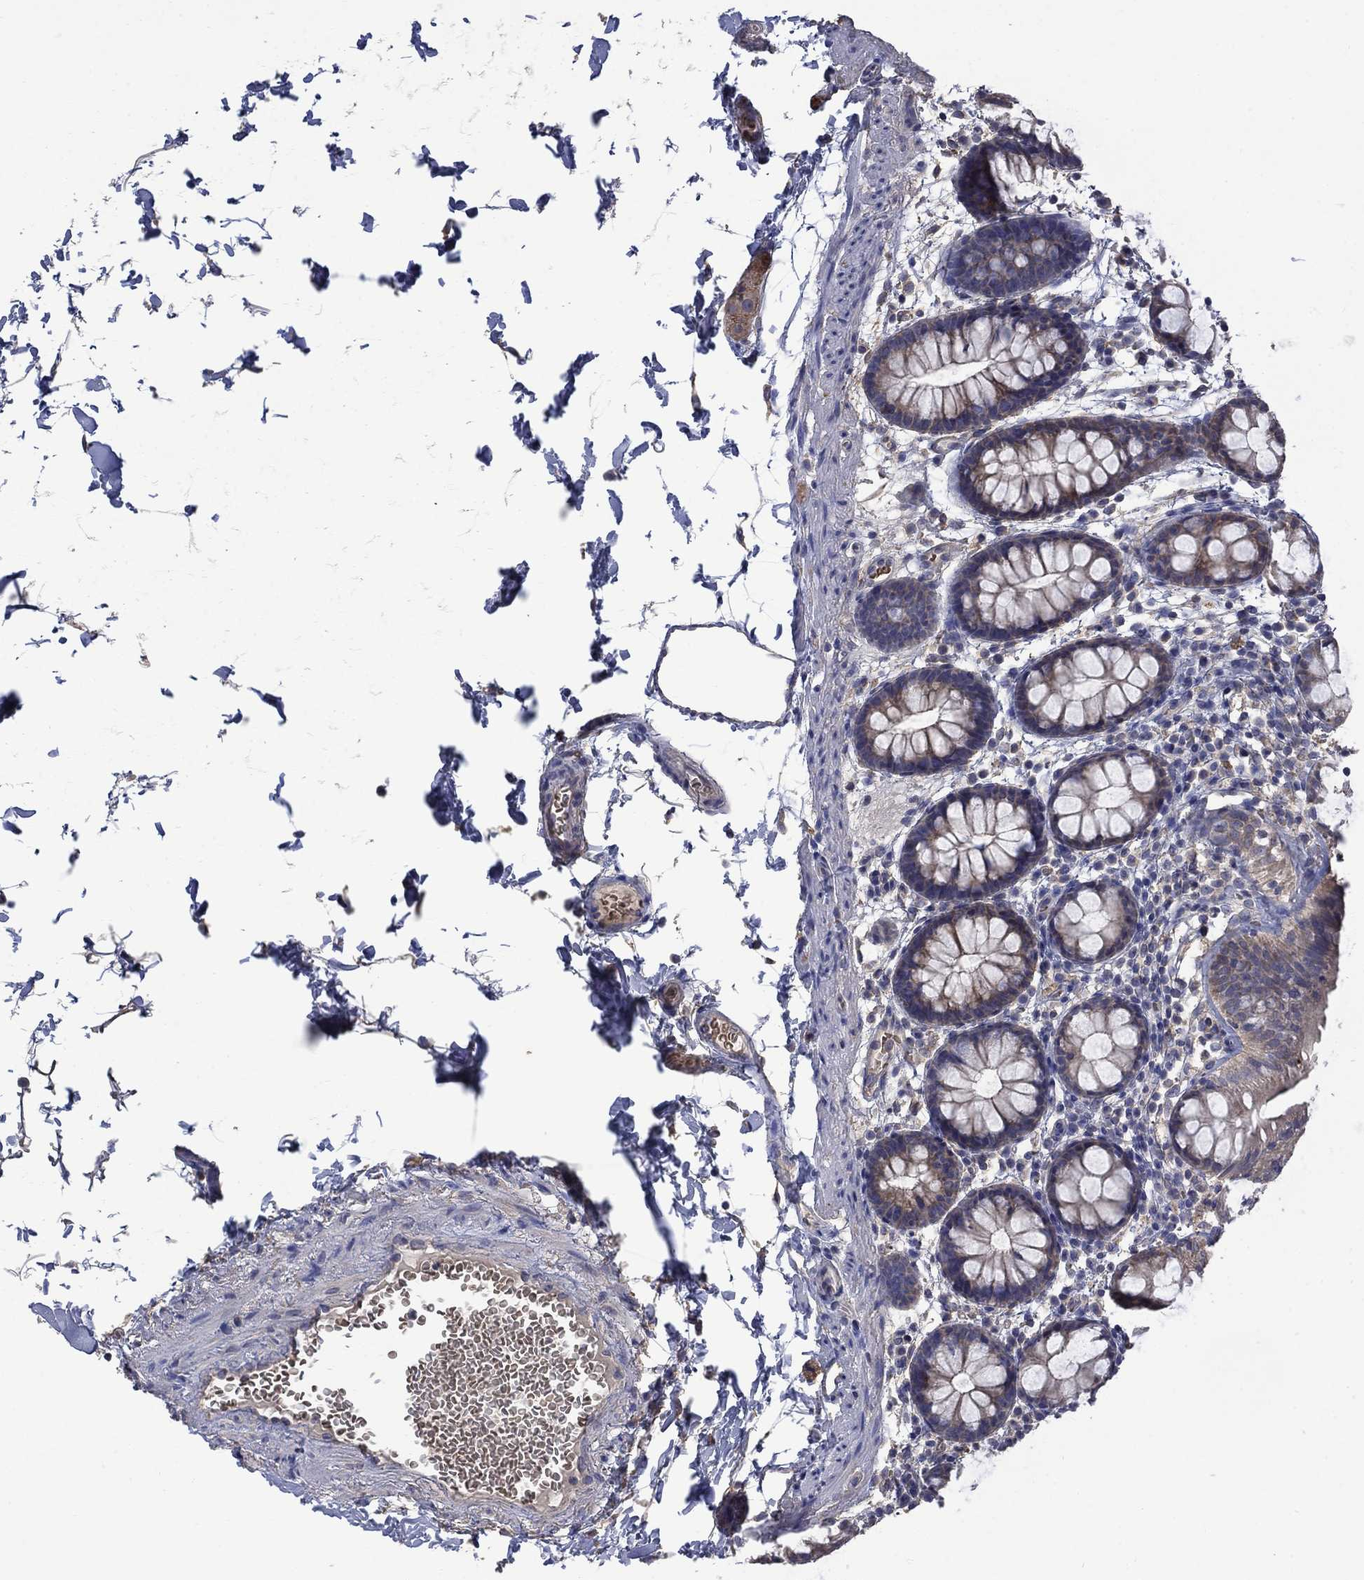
{"staining": {"intensity": "moderate", "quantity": "<25%", "location": "cytoplasmic/membranous"}, "tissue": "rectum", "cell_type": "Glandular cells", "image_type": "normal", "snomed": [{"axis": "morphology", "description": "Normal tissue, NOS"}, {"axis": "topography", "description": "Rectum"}], "caption": "Immunohistochemical staining of unremarkable rectum reveals low levels of moderate cytoplasmic/membranous staining in about <25% of glandular cells. (DAB (3,3'-diaminobenzidine) IHC with brightfield microscopy, high magnification).", "gene": "HSPA12A", "patient": {"sex": "male", "age": 57}}